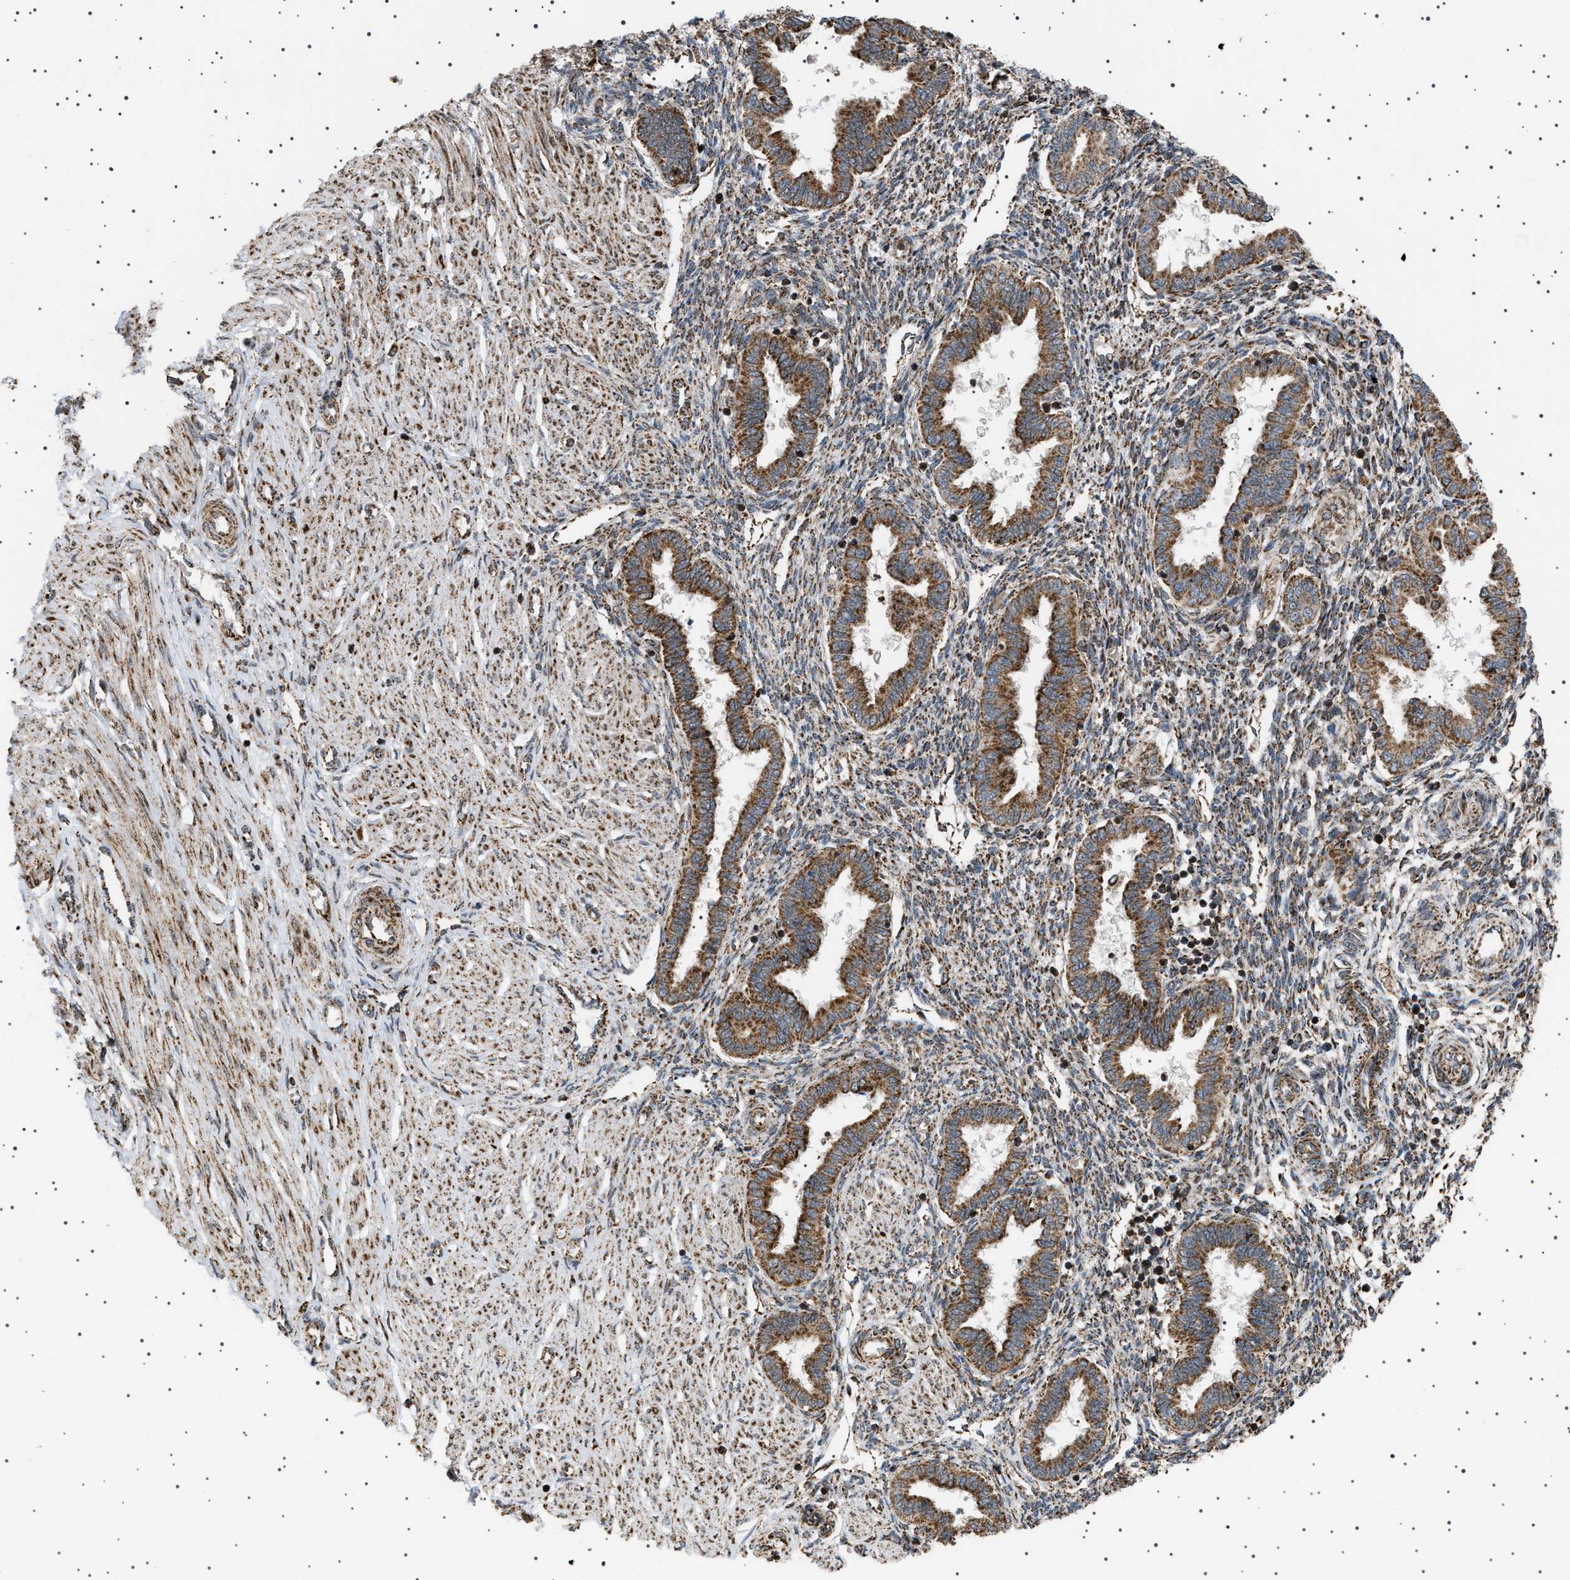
{"staining": {"intensity": "moderate", "quantity": ">75%", "location": "cytoplasmic/membranous"}, "tissue": "endometrium", "cell_type": "Cells in endometrial stroma", "image_type": "normal", "snomed": [{"axis": "morphology", "description": "Normal tissue, NOS"}, {"axis": "topography", "description": "Endometrium"}], "caption": "Immunohistochemical staining of unremarkable human endometrium demonstrates >75% levels of moderate cytoplasmic/membranous protein positivity in approximately >75% of cells in endometrial stroma.", "gene": "MELK", "patient": {"sex": "female", "age": 33}}